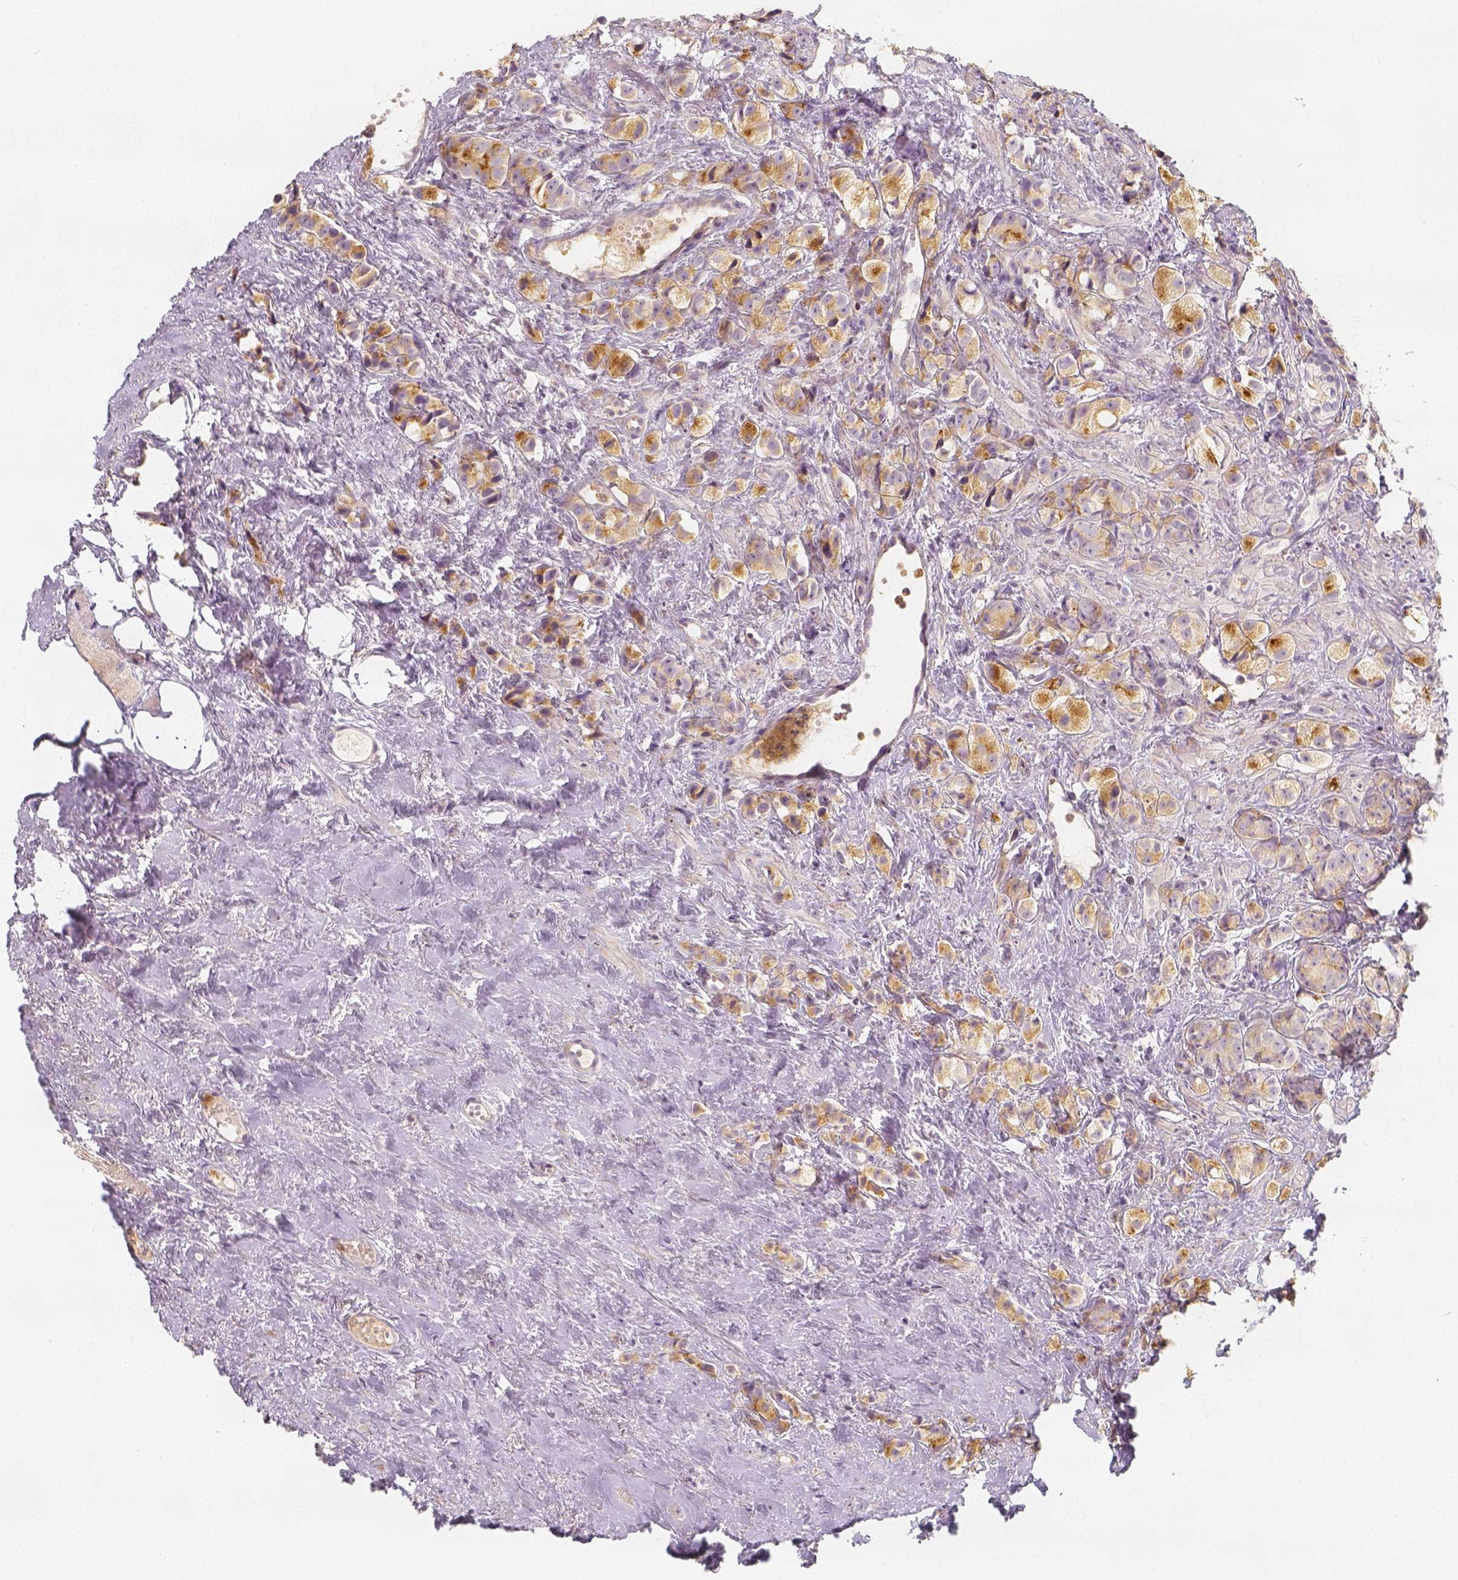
{"staining": {"intensity": "moderate", "quantity": ">75%", "location": "cytoplasmic/membranous"}, "tissue": "prostate cancer", "cell_type": "Tumor cells", "image_type": "cancer", "snomed": [{"axis": "morphology", "description": "Adenocarcinoma, High grade"}, {"axis": "topography", "description": "Prostate"}], "caption": "Protein staining demonstrates moderate cytoplasmic/membranous positivity in approximately >75% of tumor cells in prostate cancer (adenocarcinoma (high-grade)). (Stains: DAB (3,3'-diaminobenzidine) in brown, nuclei in blue, Microscopy: brightfield microscopy at high magnification).", "gene": "PTPRJ", "patient": {"sex": "male", "age": 81}}